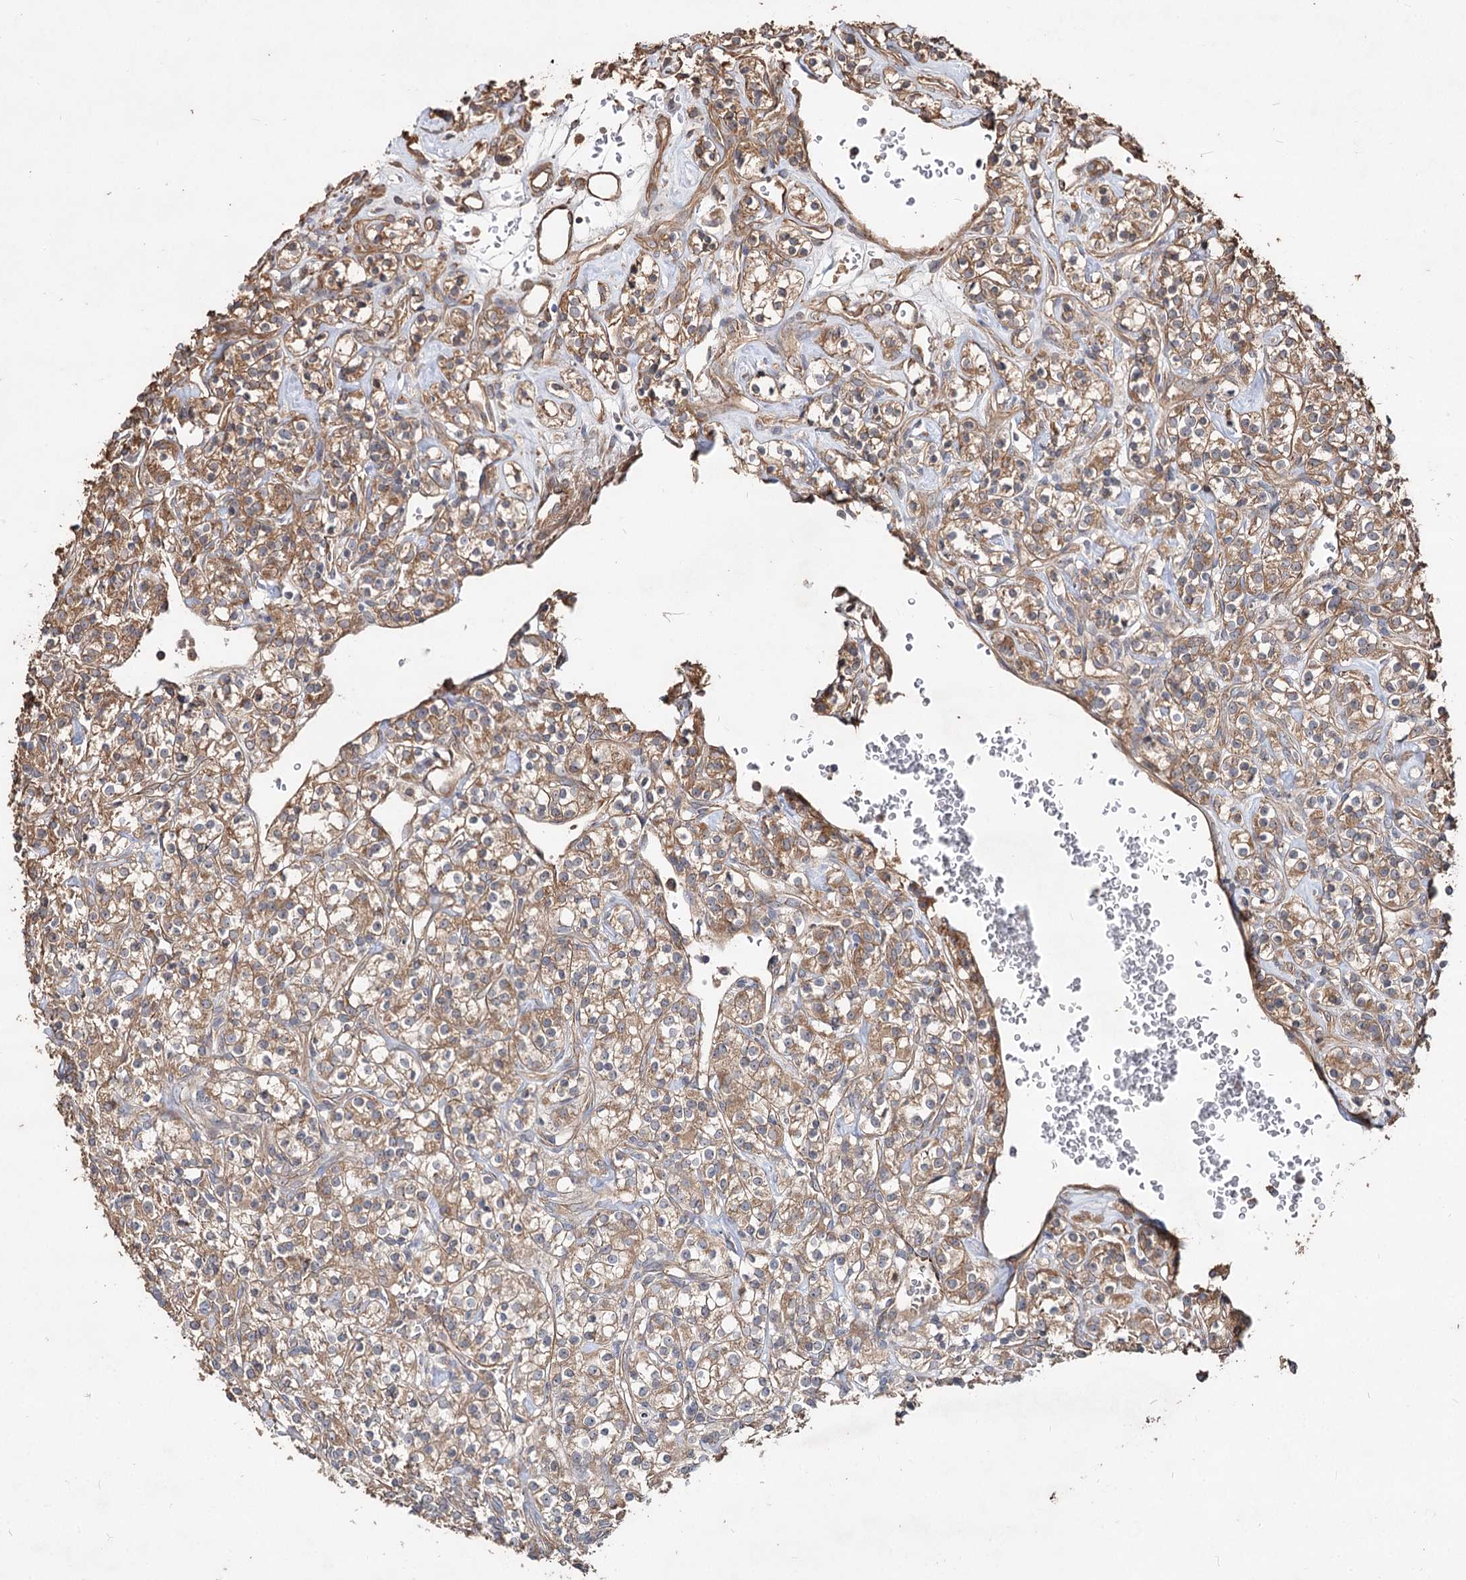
{"staining": {"intensity": "moderate", "quantity": ">75%", "location": "cytoplasmic/membranous"}, "tissue": "renal cancer", "cell_type": "Tumor cells", "image_type": "cancer", "snomed": [{"axis": "morphology", "description": "Adenocarcinoma, NOS"}, {"axis": "topography", "description": "Kidney"}], "caption": "This is a photomicrograph of immunohistochemistry staining of renal cancer (adenocarcinoma), which shows moderate positivity in the cytoplasmic/membranous of tumor cells.", "gene": "SPART", "patient": {"sex": "male", "age": 77}}